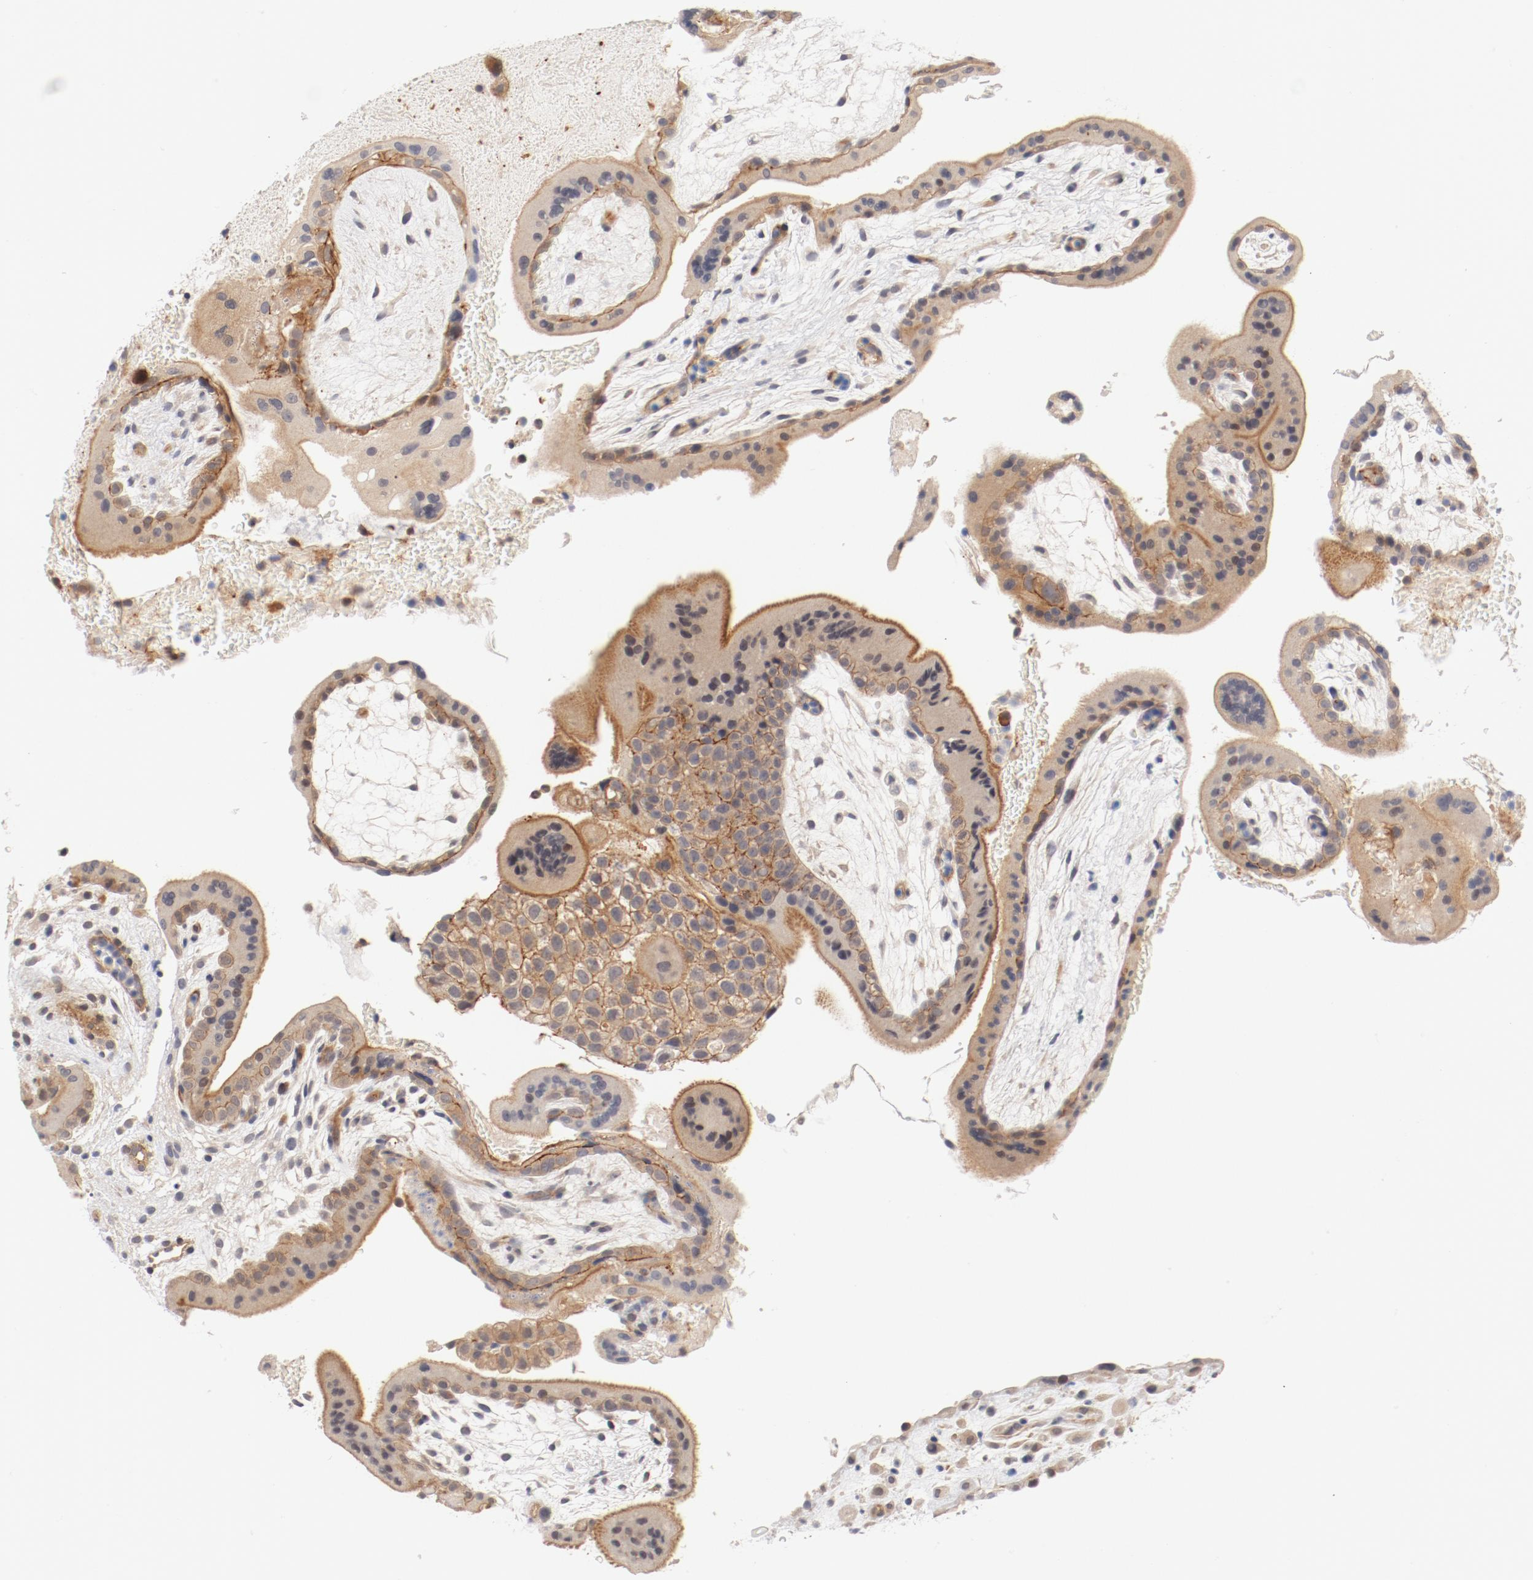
{"staining": {"intensity": "negative", "quantity": "none", "location": "none"}, "tissue": "placenta", "cell_type": "Decidual cells", "image_type": "normal", "snomed": [{"axis": "morphology", "description": "Normal tissue, NOS"}, {"axis": "topography", "description": "Placenta"}], "caption": "A high-resolution histopathology image shows immunohistochemistry (IHC) staining of normal placenta, which reveals no significant positivity in decidual cells. (Brightfield microscopy of DAB (3,3'-diaminobenzidine) IHC at high magnification).", "gene": "ZNF267", "patient": {"sex": "female", "age": 35}}